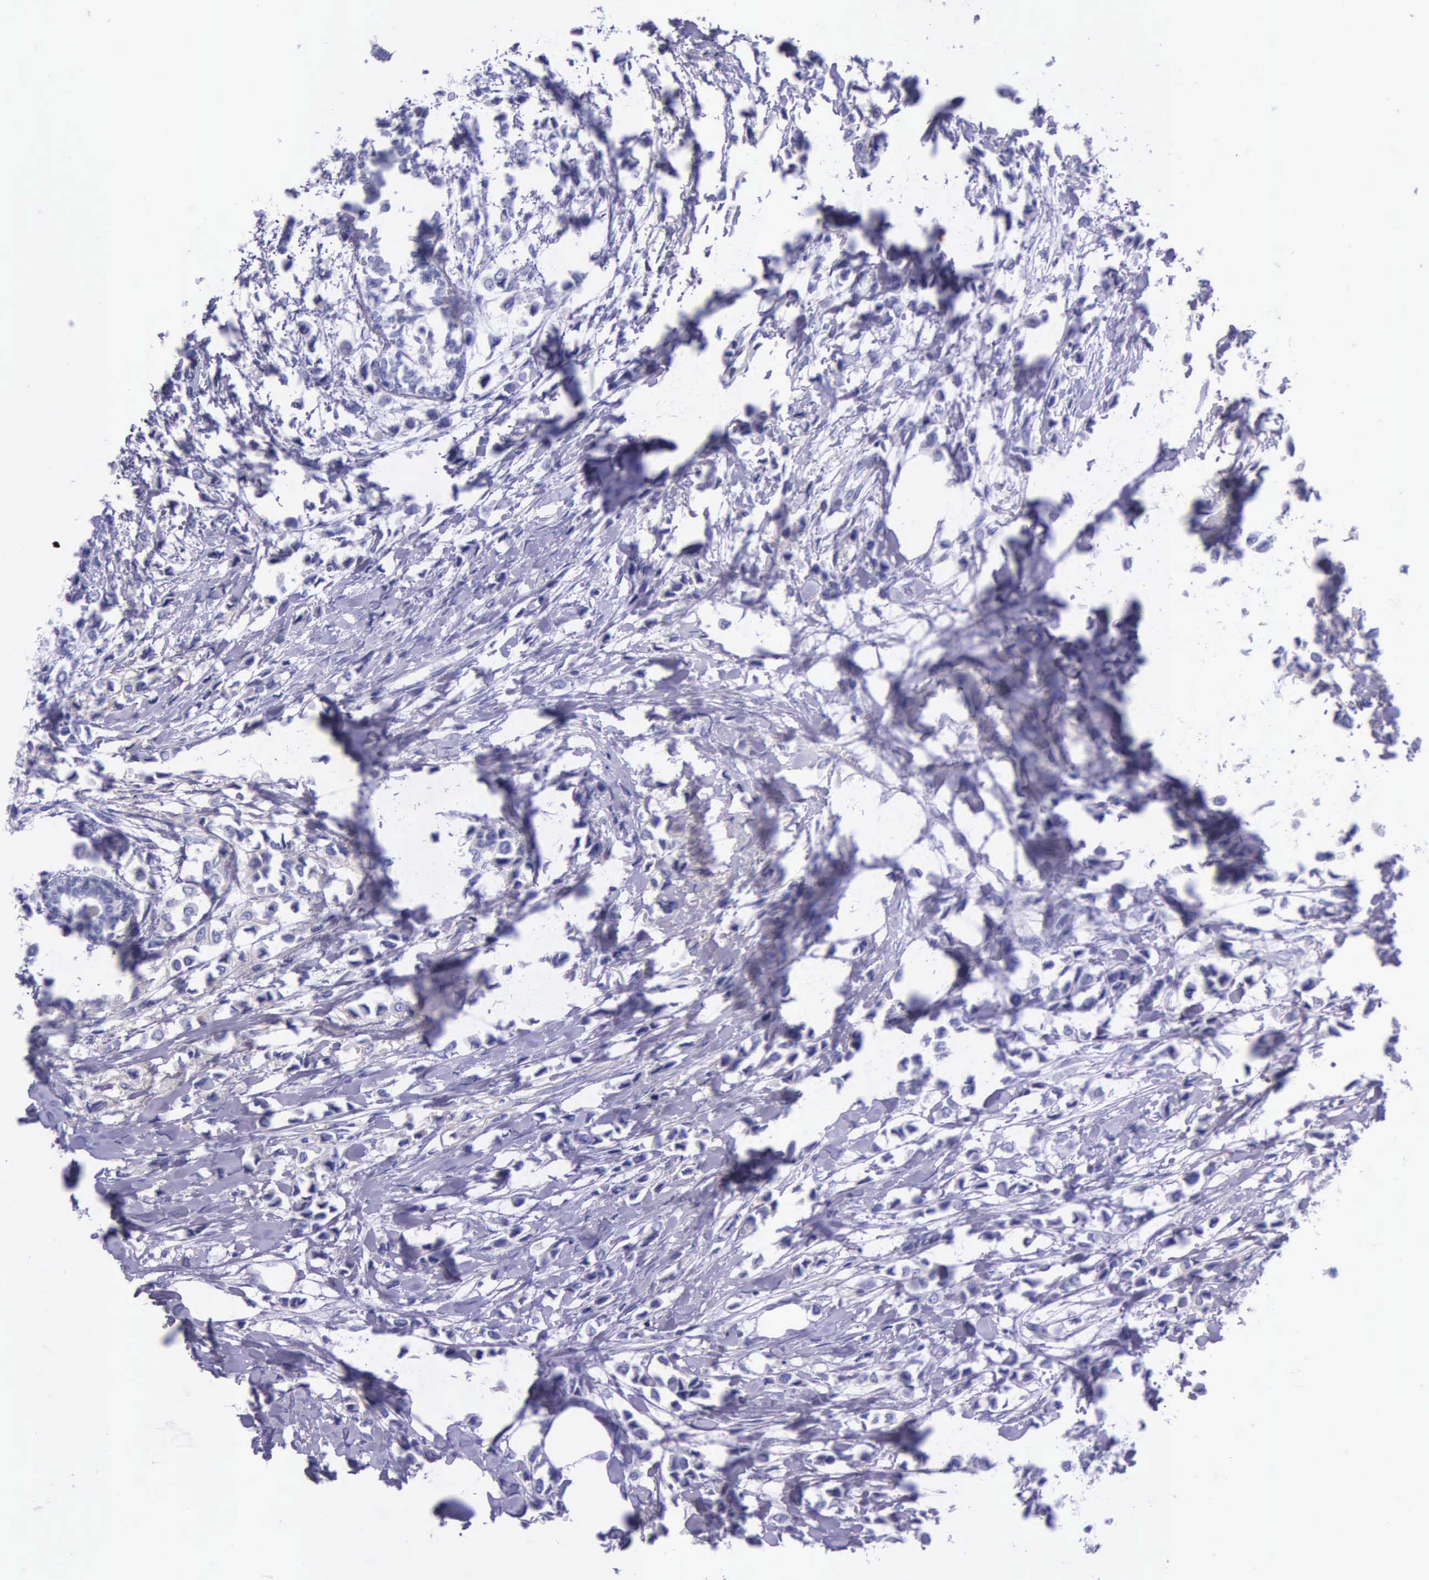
{"staining": {"intensity": "negative", "quantity": "none", "location": "none"}, "tissue": "breast cancer", "cell_type": "Tumor cells", "image_type": "cancer", "snomed": [{"axis": "morphology", "description": "Lobular carcinoma"}, {"axis": "topography", "description": "Breast"}], "caption": "A high-resolution image shows immunohistochemistry staining of breast lobular carcinoma, which reveals no significant positivity in tumor cells.", "gene": "THSD7A", "patient": {"sex": "female", "age": 51}}